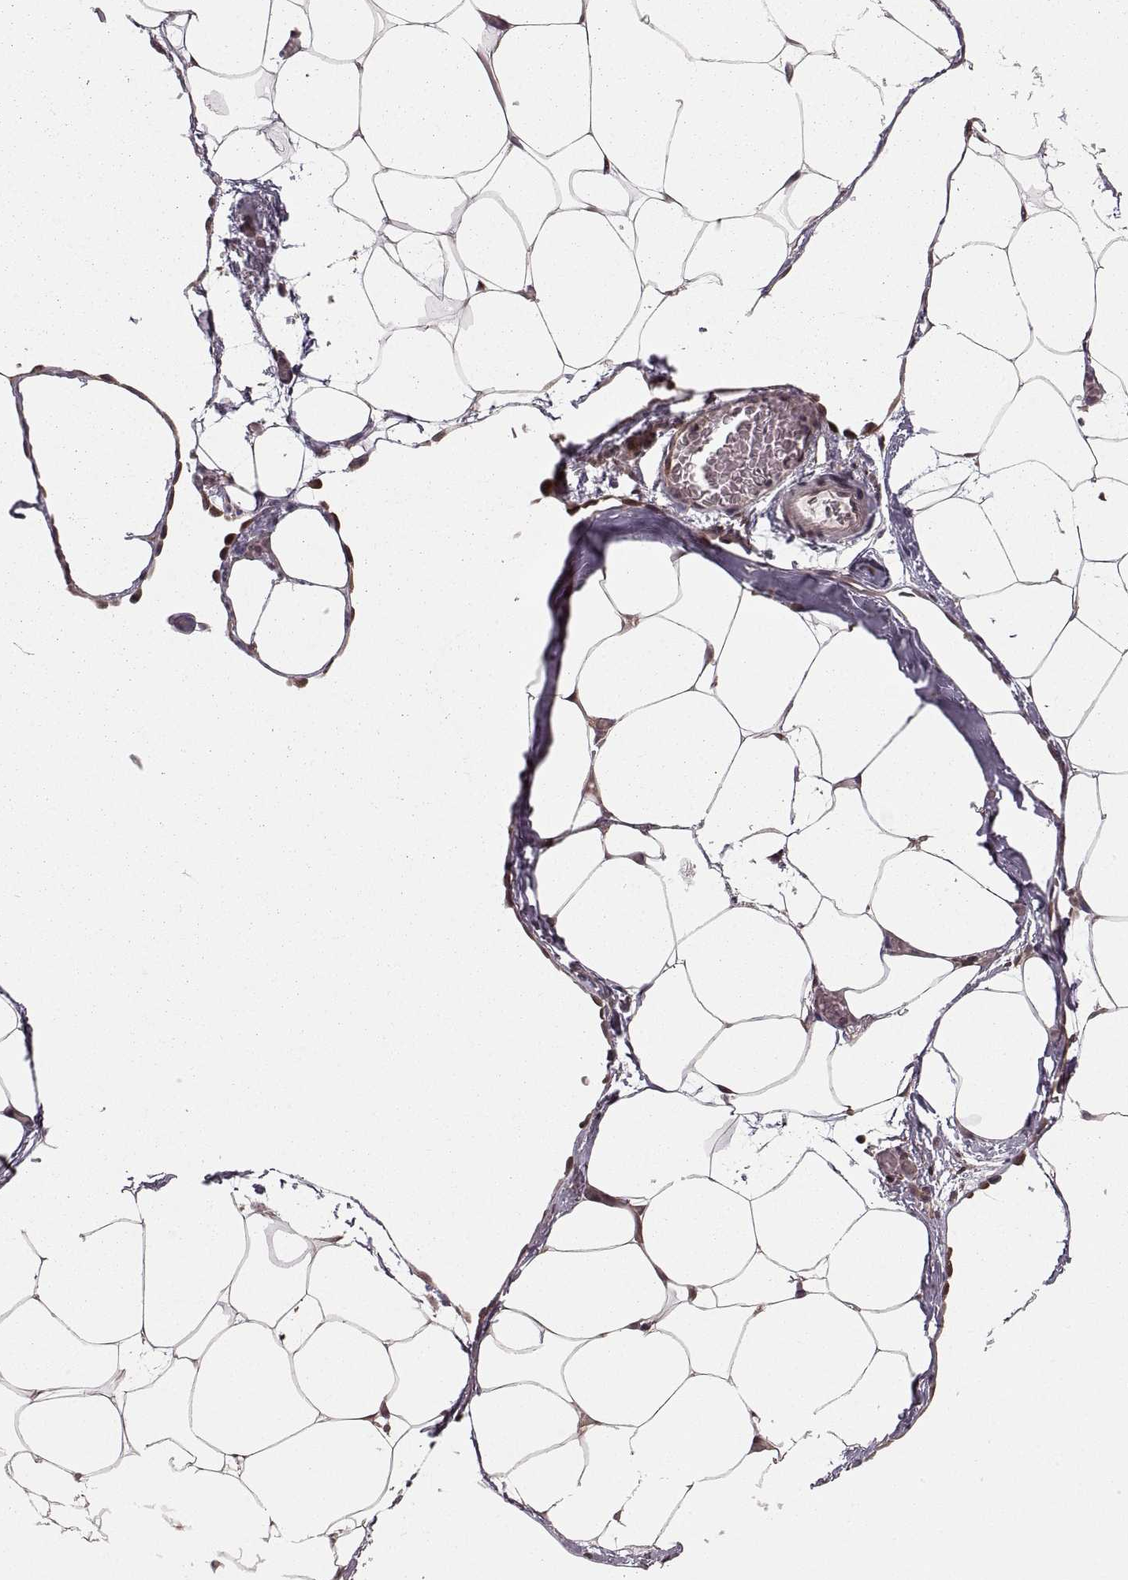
{"staining": {"intensity": "moderate", "quantity": ">75%", "location": "nuclear"}, "tissue": "adipose tissue", "cell_type": "Adipocytes", "image_type": "normal", "snomed": [{"axis": "morphology", "description": "Normal tissue, NOS"}, {"axis": "topography", "description": "Adipose tissue"}], "caption": "Immunohistochemical staining of benign human adipose tissue shows >75% levels of moderate nuclear protein positivity in approximately >75% of adipocytes.", "gene": "DEDD", "patient": {"sex": "male", "age": 57}}